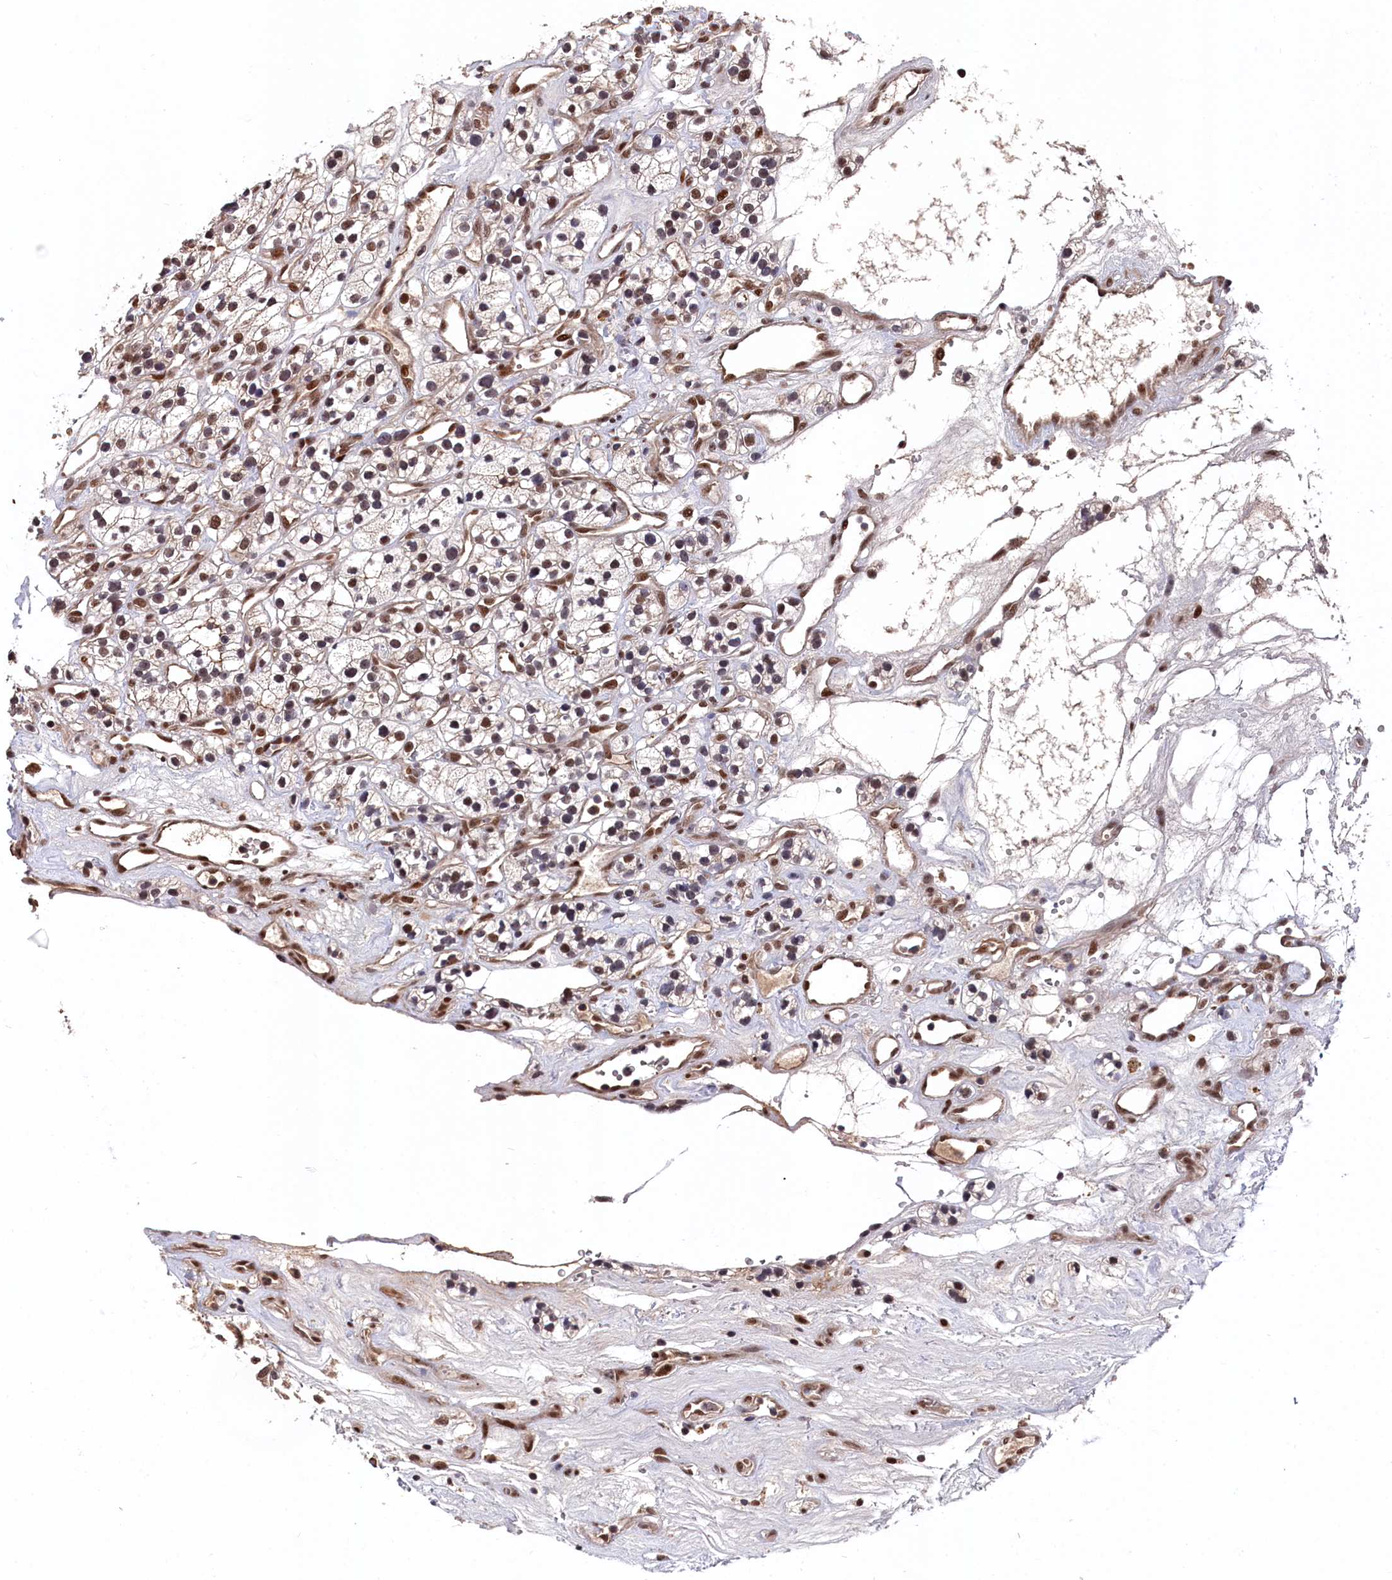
{"staining": {"intensity": "weak", "quantity": ">75%", "location": "nuclear"}, "tissue": "renal cancer", "cell_type": "Tumor cells", "image_type": "cancer", "snomed": [{"axis": "morphology", "description": "Adenocarcinoma, NOS"}, {"axis": "topography", "description": "Kidney"}], "caption": "Approximately >75% of tumor cells in human renal cancer exhibit weak nuclear protein expression as visualized by brown immunohistochemical staining.", "gene": "CLPX", "patient": {"sex": "female", "age": 57}}